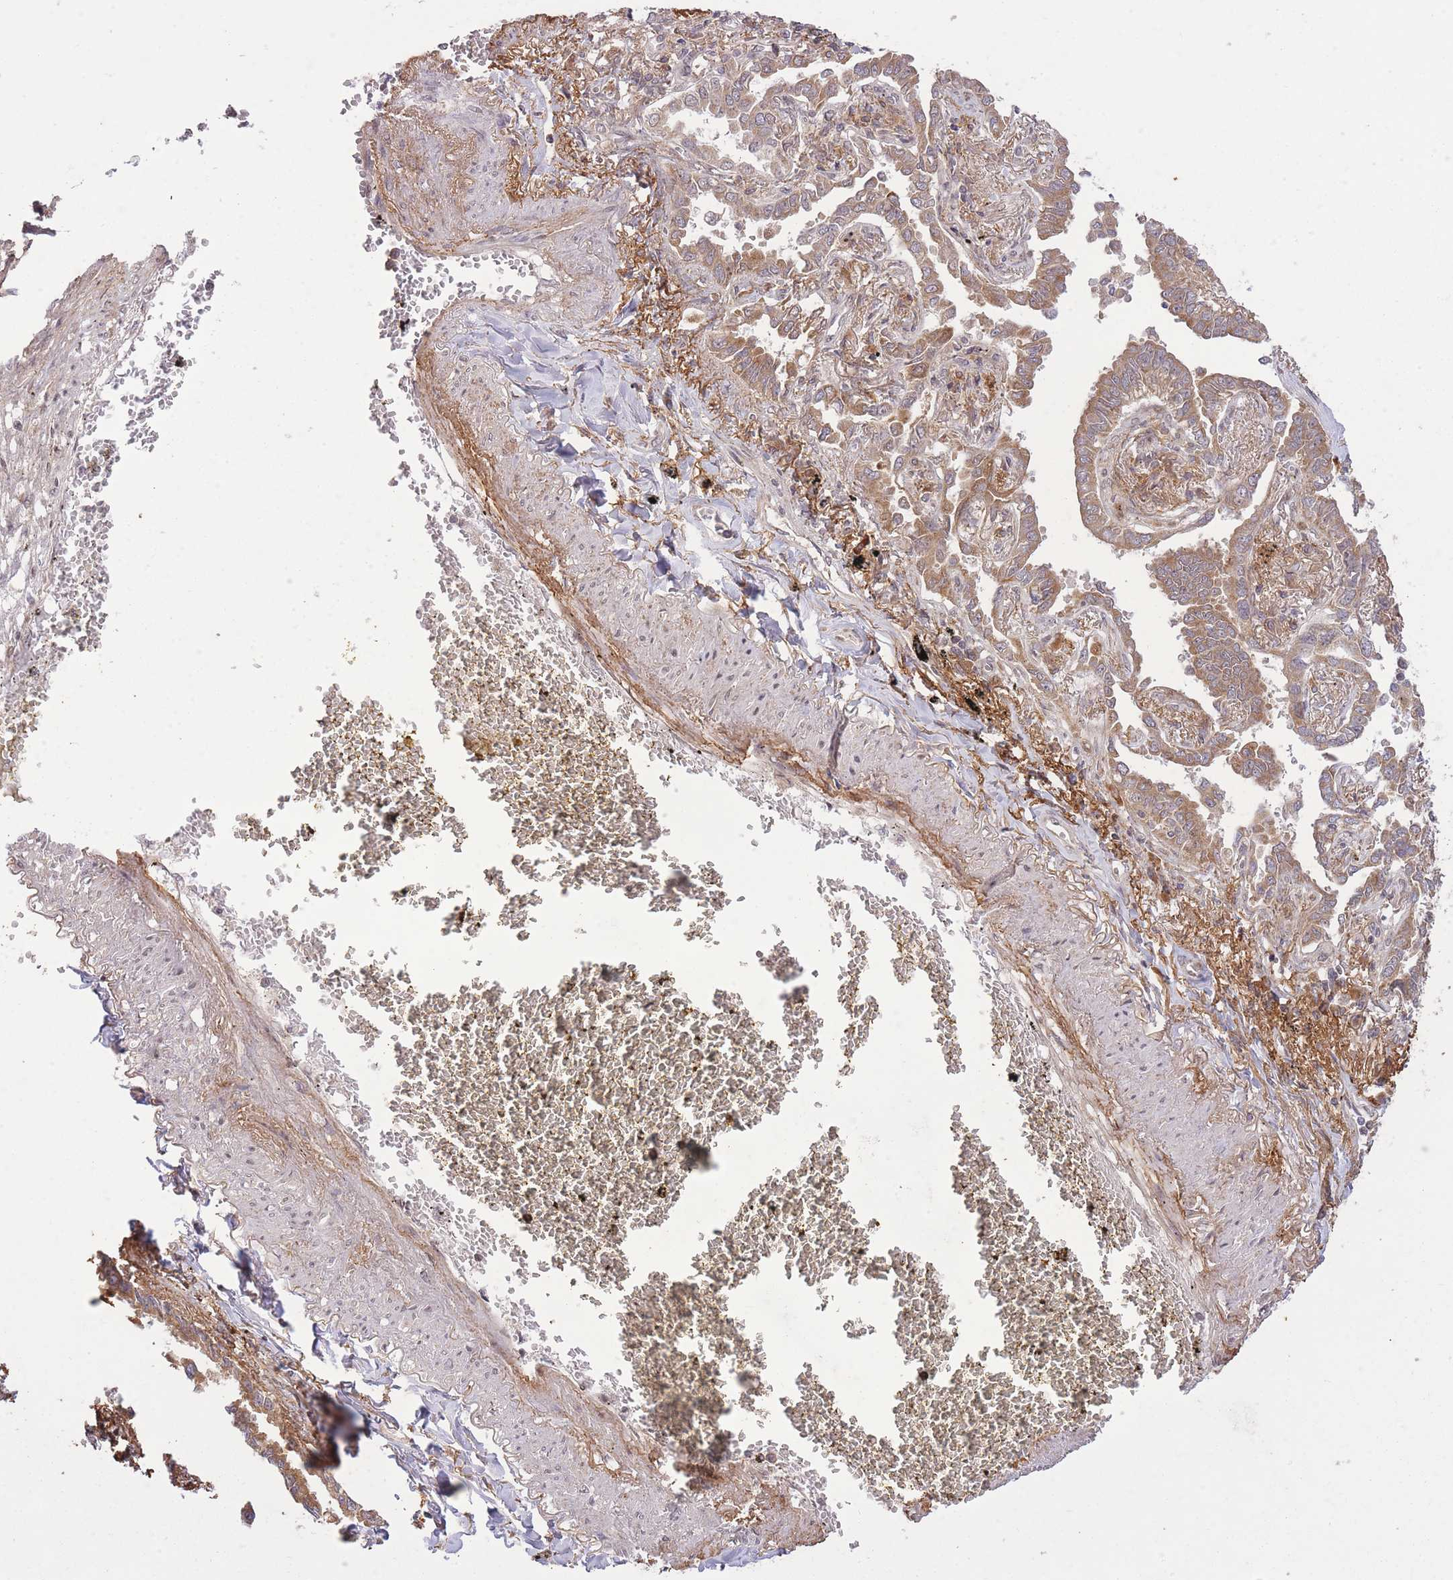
{"staining": {"intensity": "moderate", "quantity": ">75%", "location": "cytoplasmic/membranous"}, "tissue": "lung cancer", "cell_type": "Tumor cells", "image_type": "cancer", "snomed": [{"axis": "morphology", "description": "Adenocarcinoma, NOS"}, {"axis": "topography", "description": "Lung"}], "caption": "Immunohistochemistry image of neoplastic tissue: lung cancer (adenocarcinoma) stained using immunohistochemistry exhibits medium levels of moderate protein expression localized specifically in the cytoplasmic/membranous of tumor cells, appearing as a cytoplasmic/membranous brown color.", "gene": "ZNF391", "patient": {"sex": "male", "age": 67}}